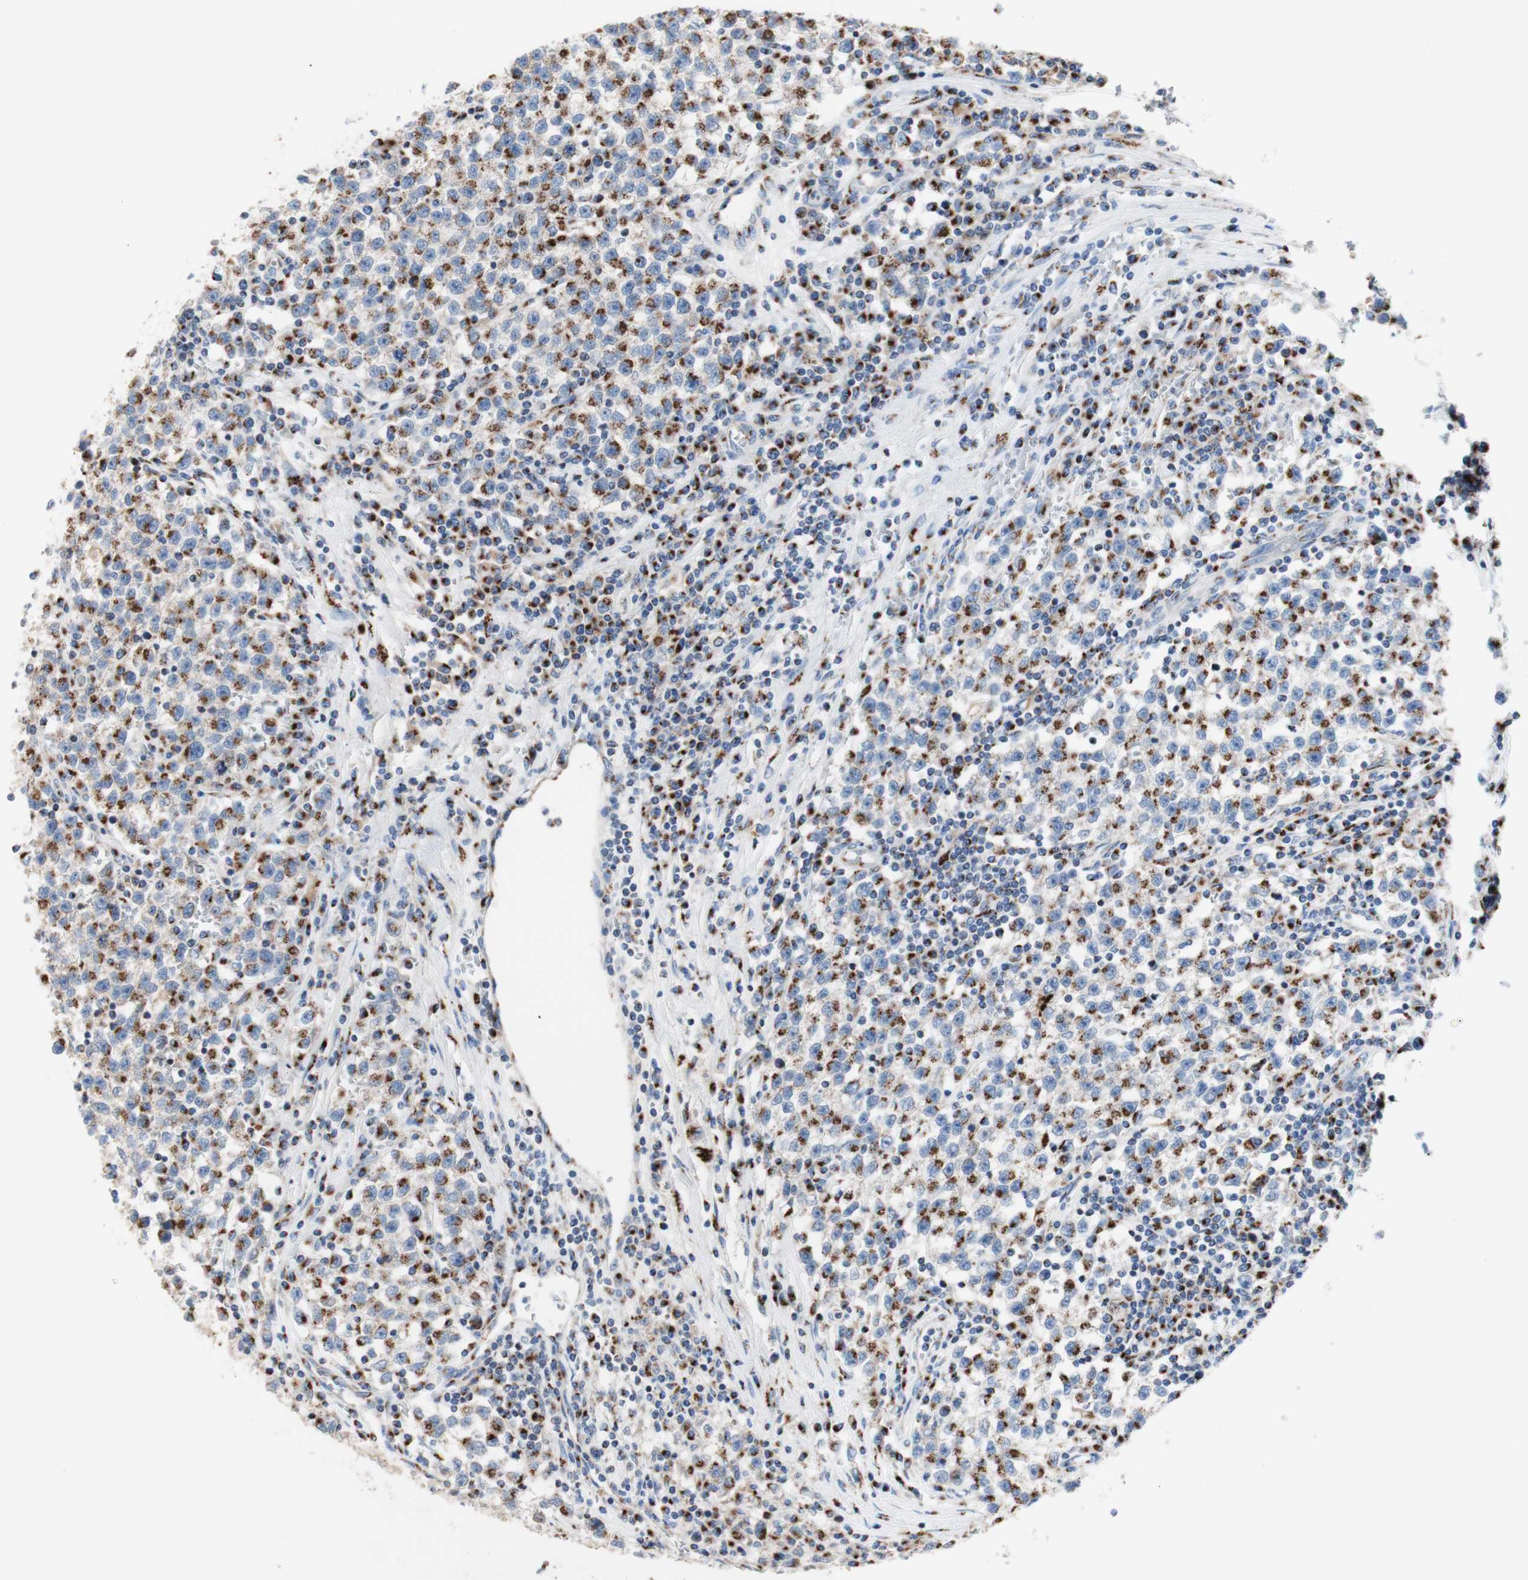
{"staining": {"intensity": "moderate", "quantity": "25%-75%", "location": "cytoplasmic/membranous"}, "tissue": "testis cancer", "cell_type": "Tumor cells", "image_type": "cancer", "snomed": [{"axis": "morphology", "description": "Seminoma, NOS"}, {"axis": "topography", "description": "Testis"}], "caption": "This image exhibits IHC staining of human testis cancer, with medium moderate cytoplasmic/membranous positivity in about 25%-75% of tumor cells.", "gene": "GALNT2", "patient": {"sex": "male", "age": 22}}